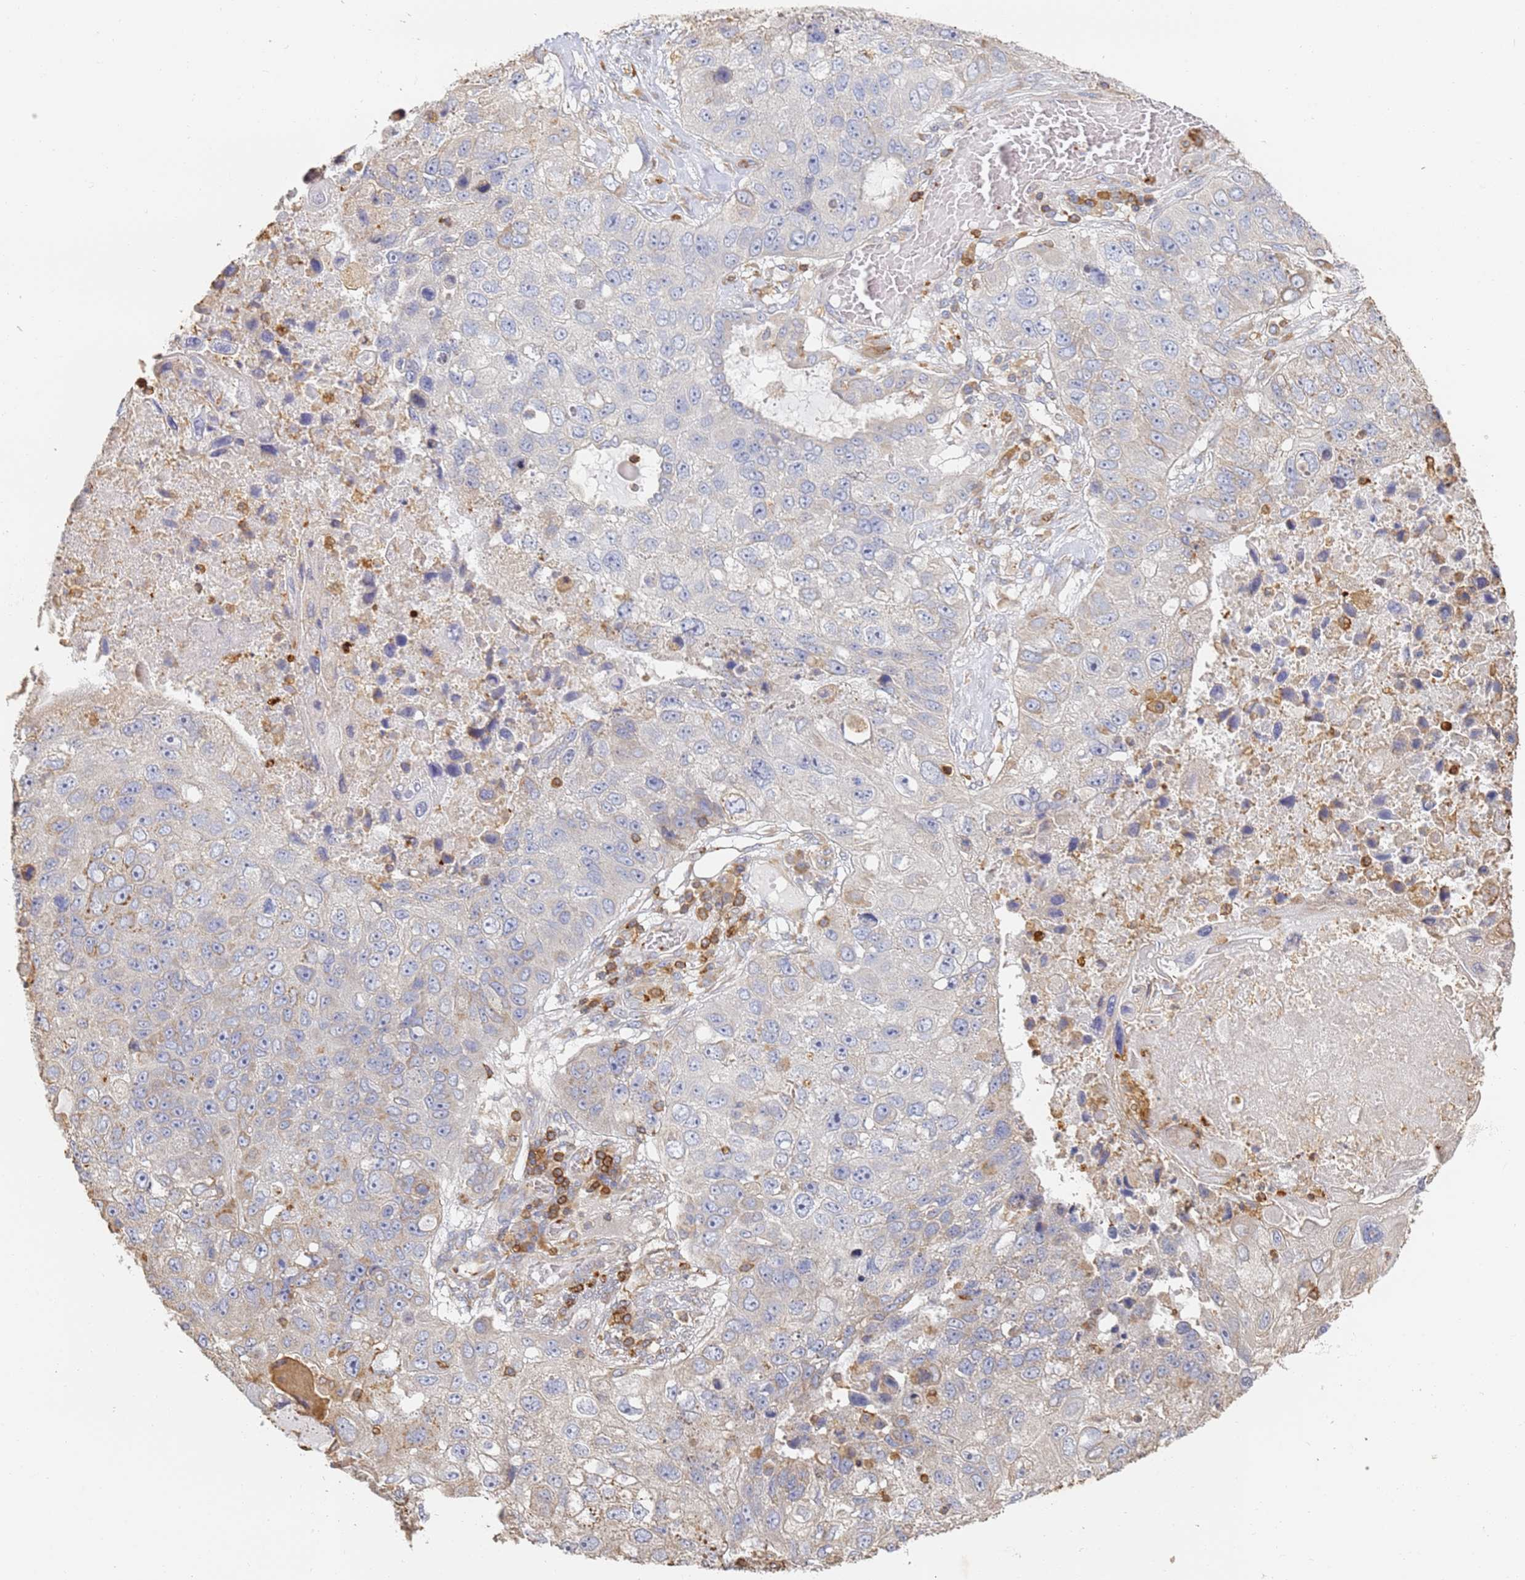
{"staining": {"intensity": "negative", "quantity": "none", "location": "none"}, "tissue": "lung cancer", "cell_type": "Tumor cells", "image_type": "cancer", "snomed": [{"axis": "morphology", "description": "Squamous cell carcinoma, NOS"}, {"axis": "topography", "description": "Lung"}], "caption": "Lung cancer (squamous cell carcinoma) stained for a protein using immunohistochemistry exhibits no expression tumor cells.", "gene": "BIN2", "patient": {"sex": "male", "age": 61}}